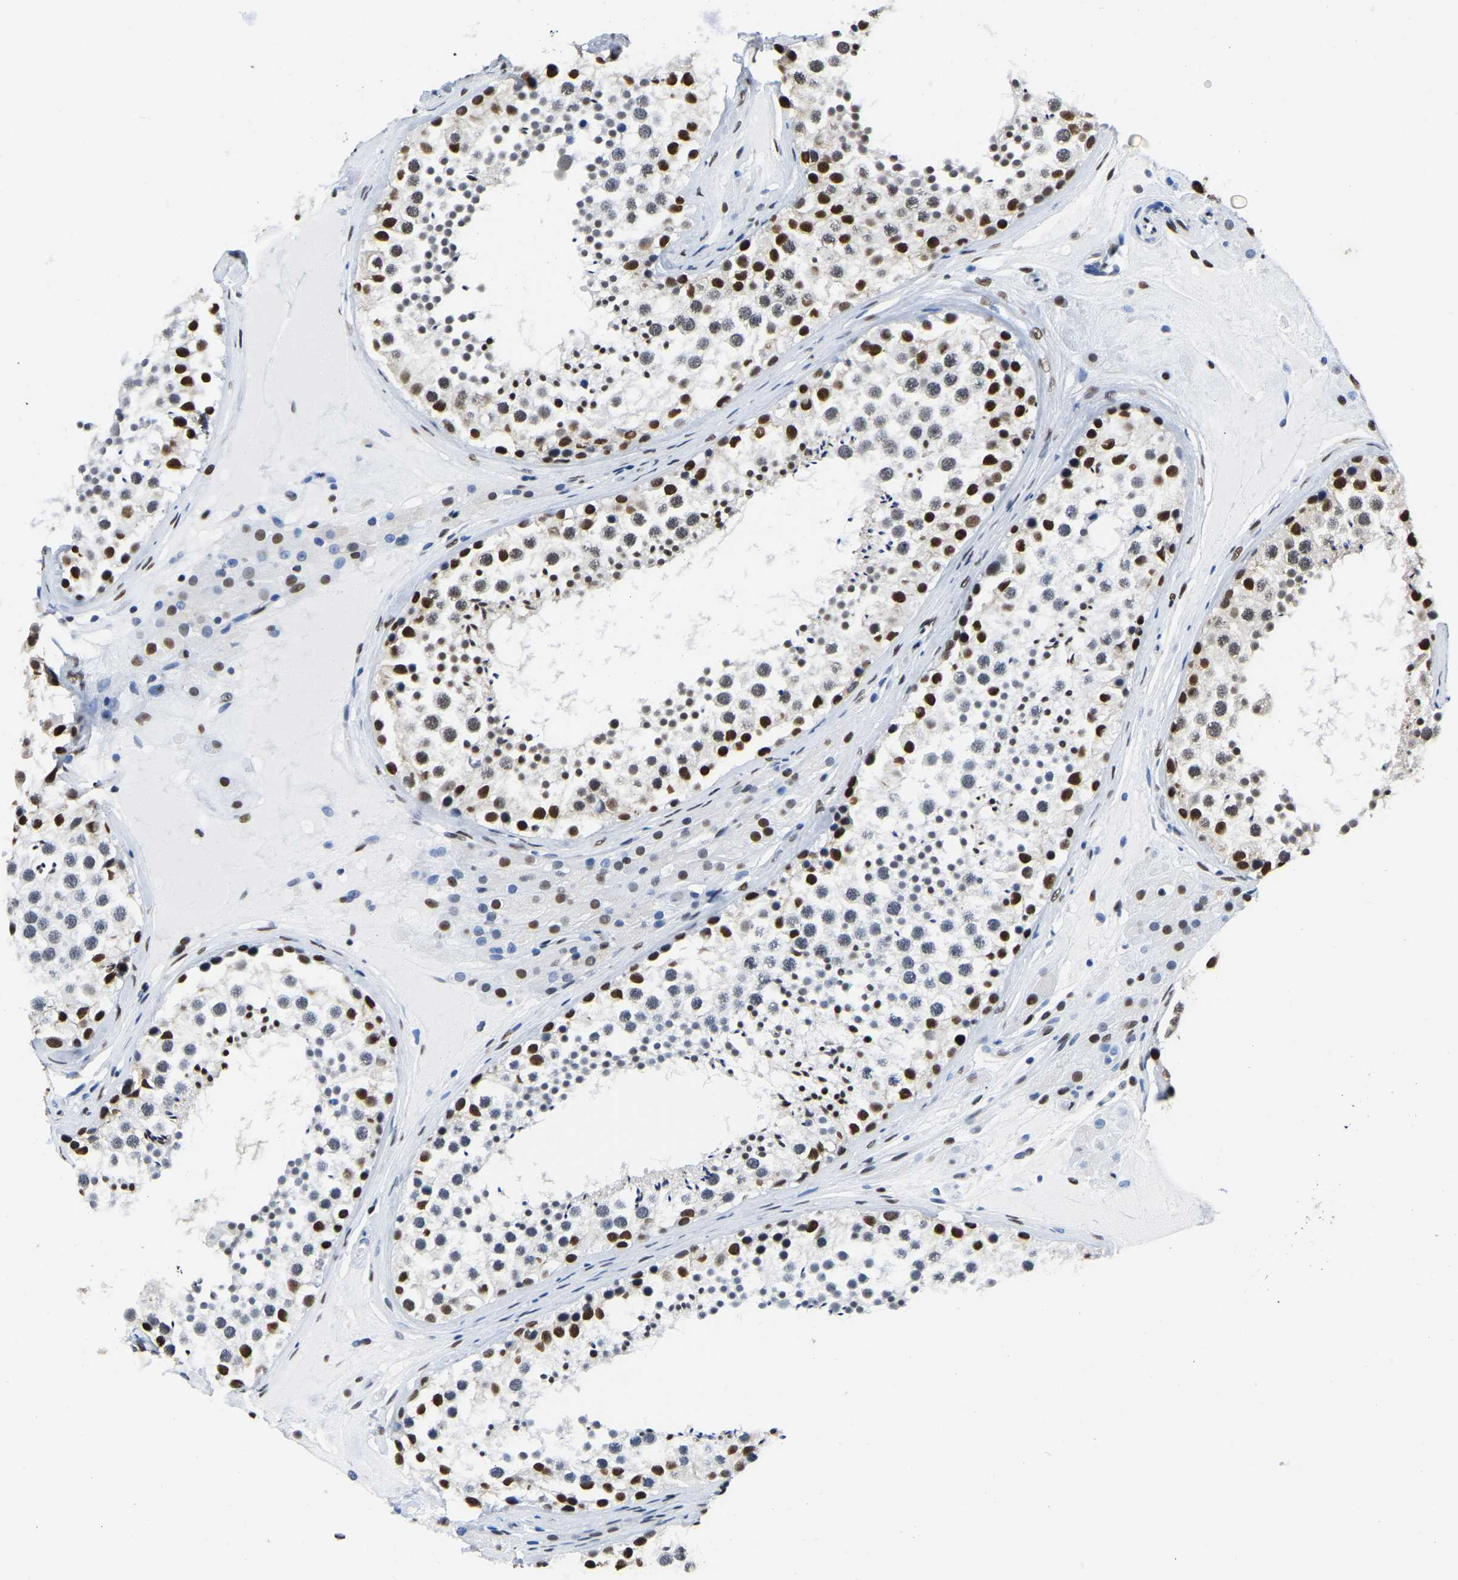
{"staining": {"intensity": "strong", "quantity": "25%-75%", "location": "nuclear"}, "tissue": "testis", "cell_type": "Cells in seminiferous ducts", "image_type": "normal", "snomed": [{"axis": "morphology", "description": "Normal tissue, NOS"}, {"axis": "topography", "description": "Testis"}], "caption": "High-magnification brightfield microscopy of normal testis stained with DAB (brown) and counterstained with hematoxylin (blue). cells in seminiferous ducts exhibit strong nuclear expression is identified in about25%-75% of cells.", "gene": "UBA1", "patient": {"sex": "male", "age": 46}}